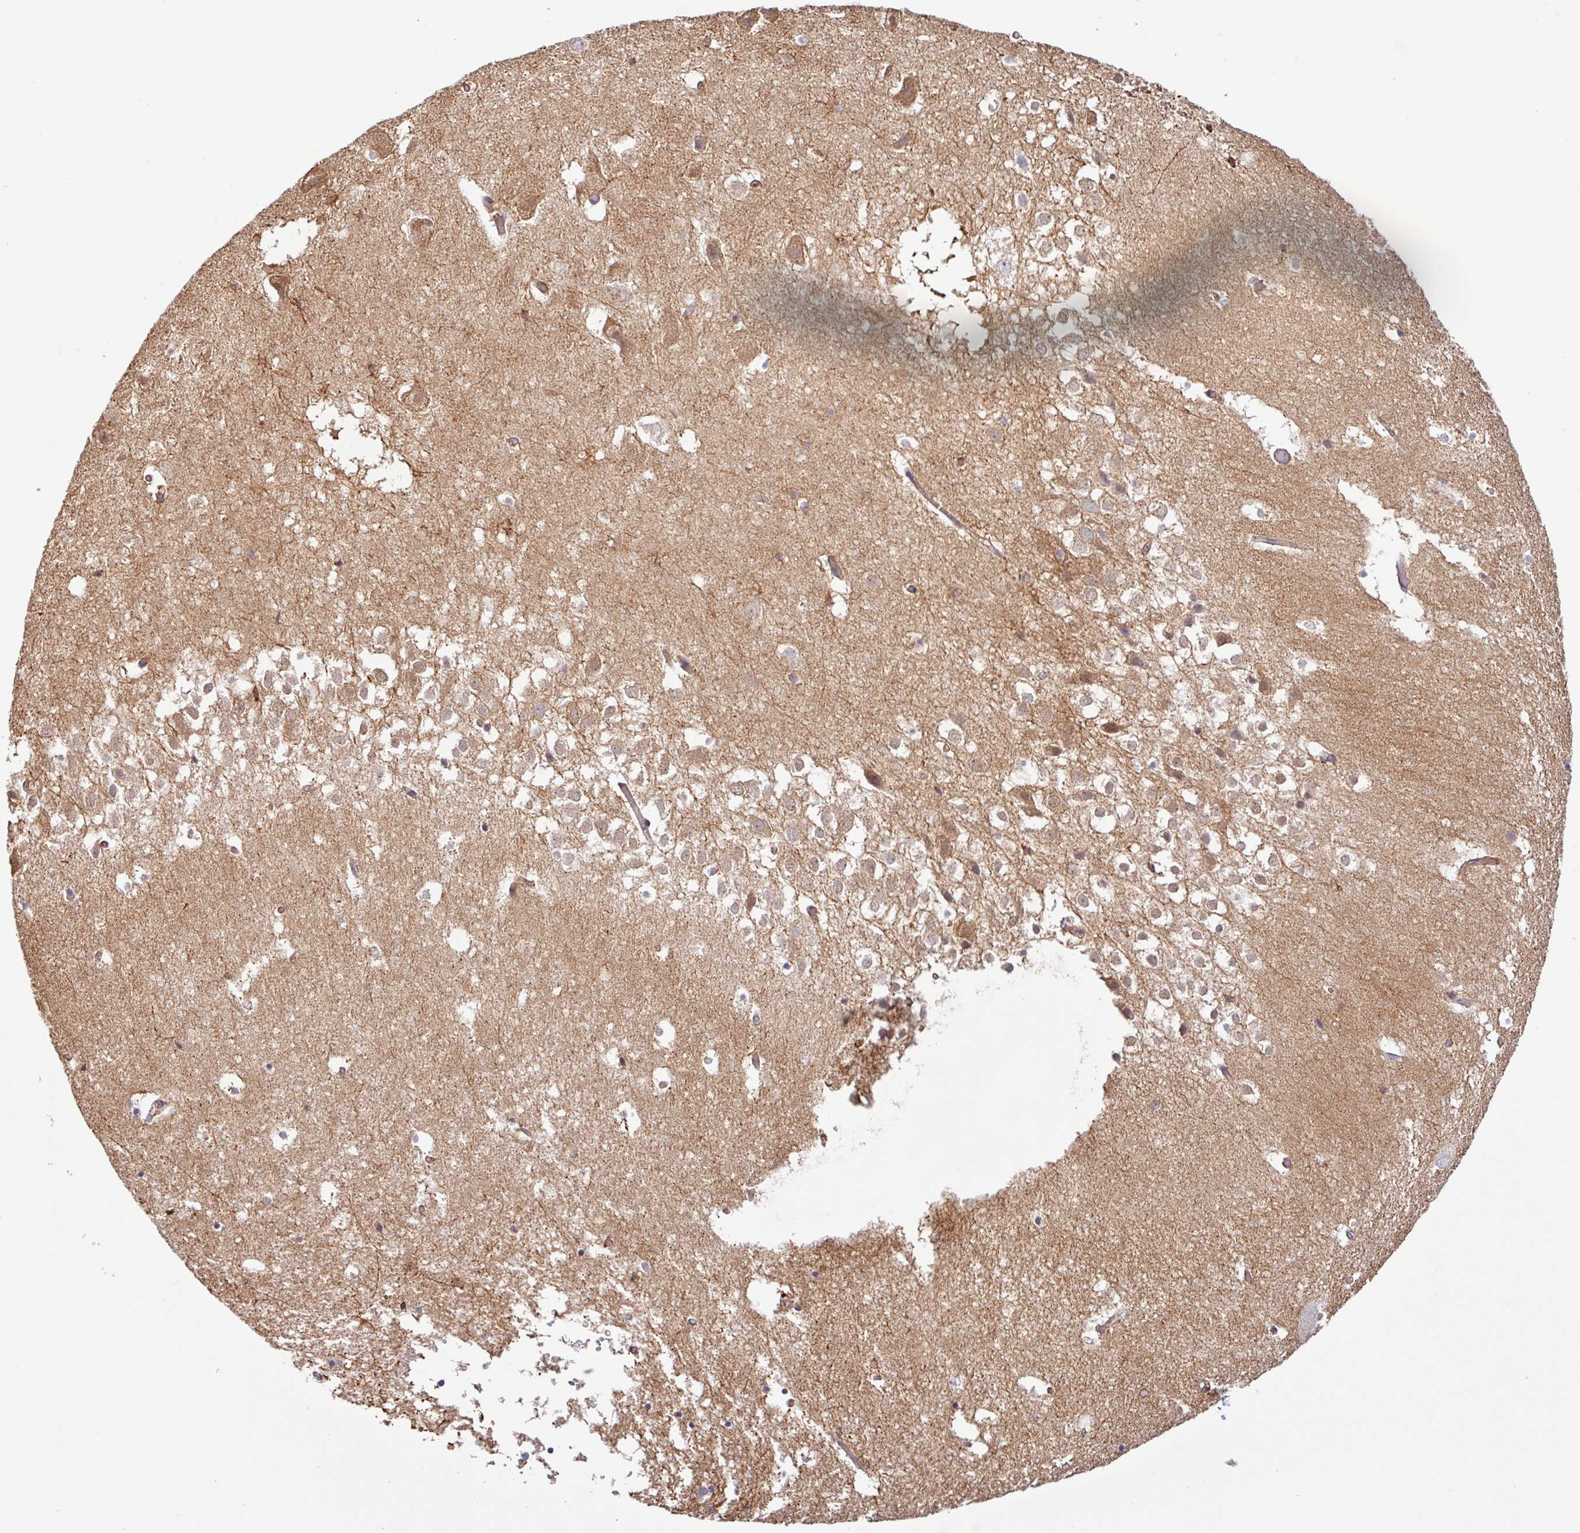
{"staining": {"intensity": "weak", "quantity": "25%-75%", "location": "cytoplasmic/membranous"}, "tissue": "hippocampus", "cell_type": "Glial cells", "image_type": "normal", "snomed": [{"axis": "morphology", "description": "Normal tissue, NOS"}, {"axis": "topography", "description": "Hippocampus"}], "caption": "Unremarkable hippocampus was stained to show a protein in brown. There is low levels of weak cytoplasmic/membranous expression in about 25%-75% of glial cells. Ihc stains the protein of interest in brown and the nuclei are stained blue.", "gene": "ACTR3B", "patient": {"sex": "female", "age": 52}}